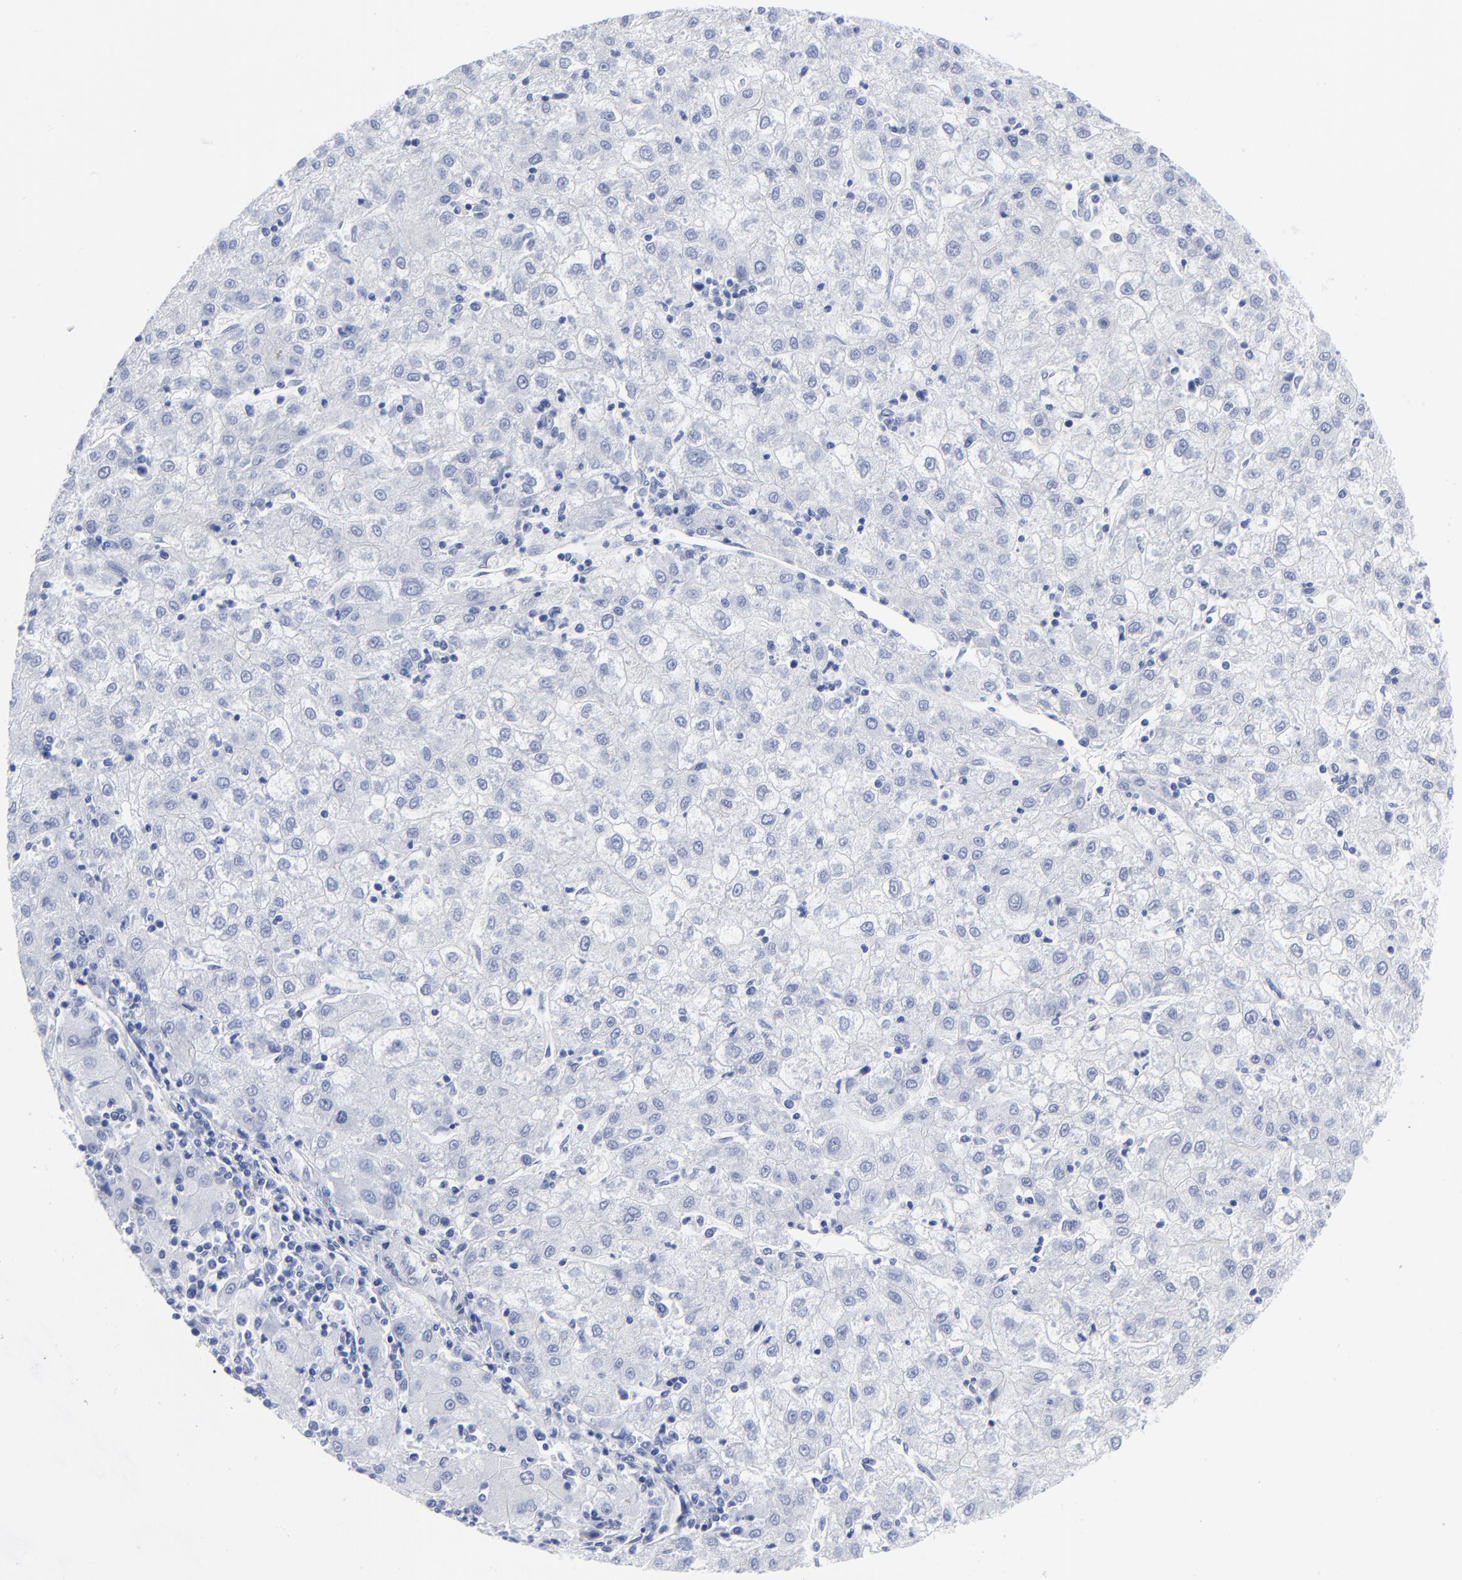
{"staining": {"intensity": "negative", "quantity": "none", "location": "none"}, "tissue": "liver cancer", "cell_type": "Tumor cells", "image_type": "cancer", "snomed": [{"axis": "morphology", "description": "Carcinoma, Hepatocellular, NOS"}, {"axis": "topography", "description": "Liver"}], "caption": "A micrograph of liver hepatocellular carcinoma stained for a protein shows no brown staining in tumor cells. (Brightfield microscopy of DAB IHC at high magnification).", "gene": "JUN", "patient": {"sex": "male", "age": 72}}